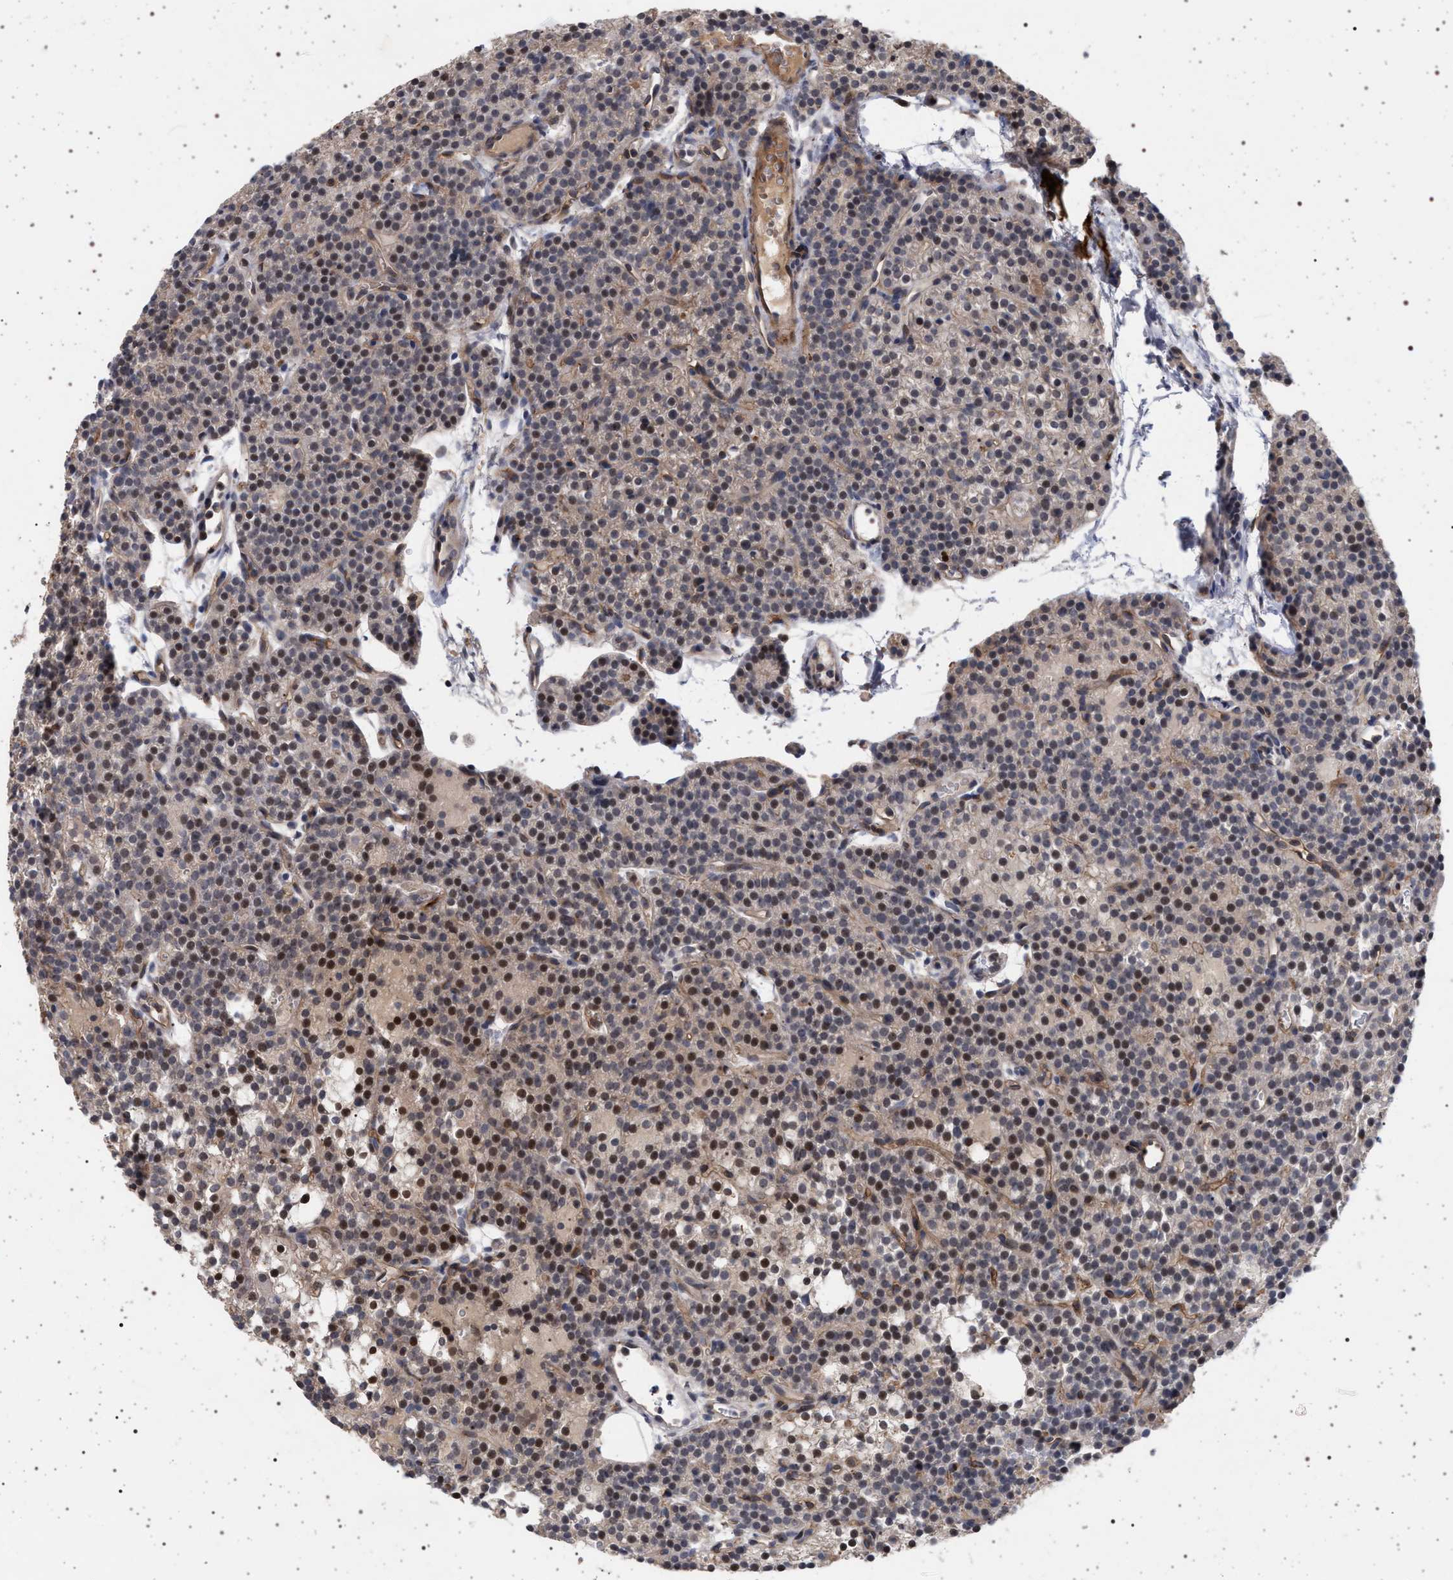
{"staining": {"intensity": "moderate", "quantity": "25%-75%", "location": "nuclear"}, "tissue": "parathyroid gland", "cell_type": "Glandular cells", "image_type": "normal", "snomed": [{"axis": "morphology", "description": "Normal tissue, NOS"}, {"axis": "morphology", "description": "Adenoma, NOS"}, {"axis": "topography", "description": "Parathyroid gland"}], "caption": "This is a micrograph of IHC staining of benign parathyroid gland, which shows moderate expression in the nuclear of glandular cells.", "gene": "RBM48", "patient": {"sex": "female", "age": 74}}